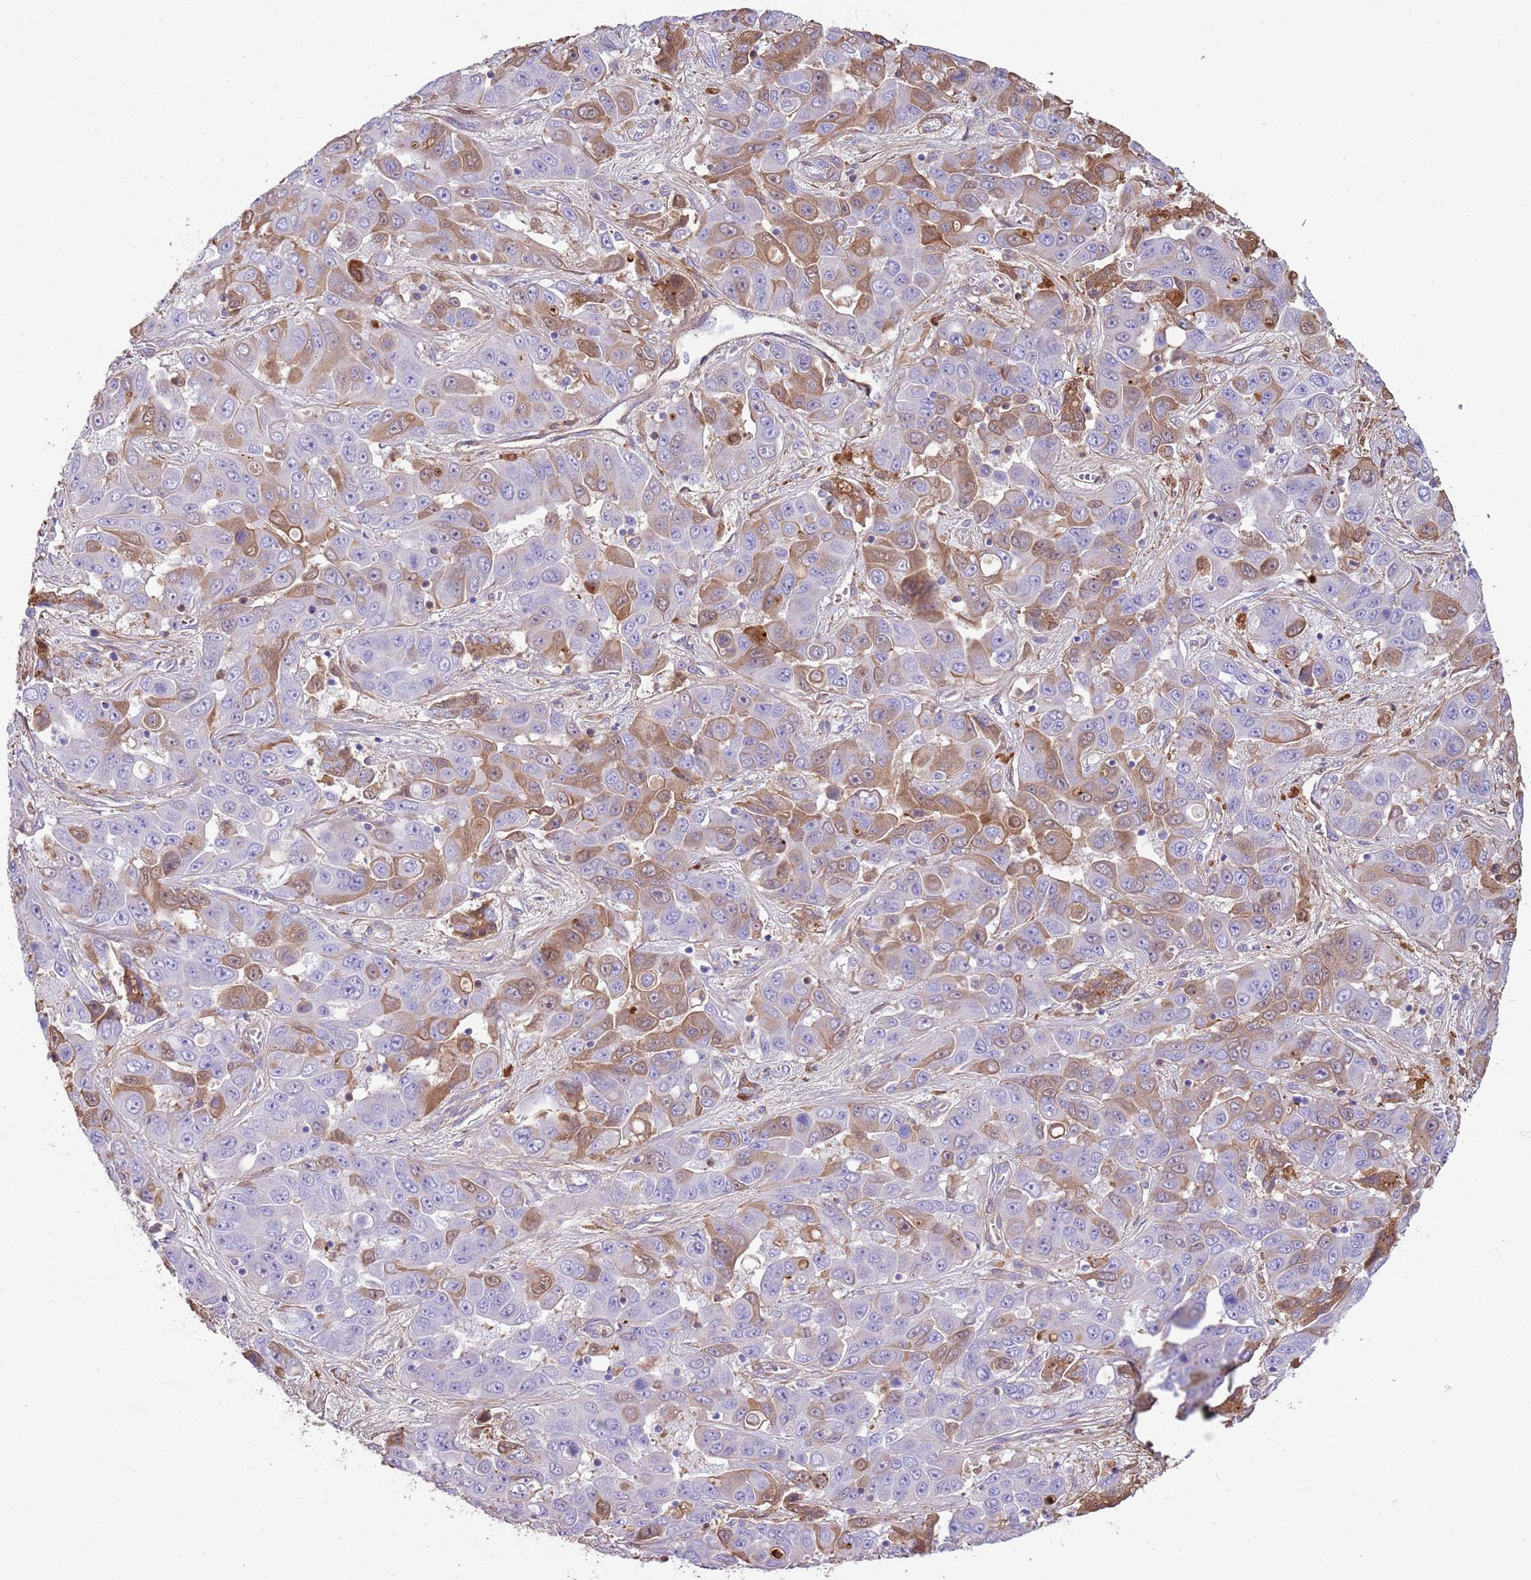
{"staining": {"intensity": "moderate", "quantity": "<25%", "location": "cytoplasmic/membranous"}, "tissue": "liver cancer", "cell_type": "Tumor cells", "image_type": "cancer", "snomed": [{"axis": "morphology", "description": "Cholangiocarcinoma"}, {"axis": "topography", "description": "Liver"}], "caption": "Cholangiocarcinoma (liver) stained with immunohistochemistry shows moderate cytoplasmic/membranous expression in approximately <25% of tumor cells.", "gene": "ABHD17C", "patient": {"sex": "female", "age": 52}}